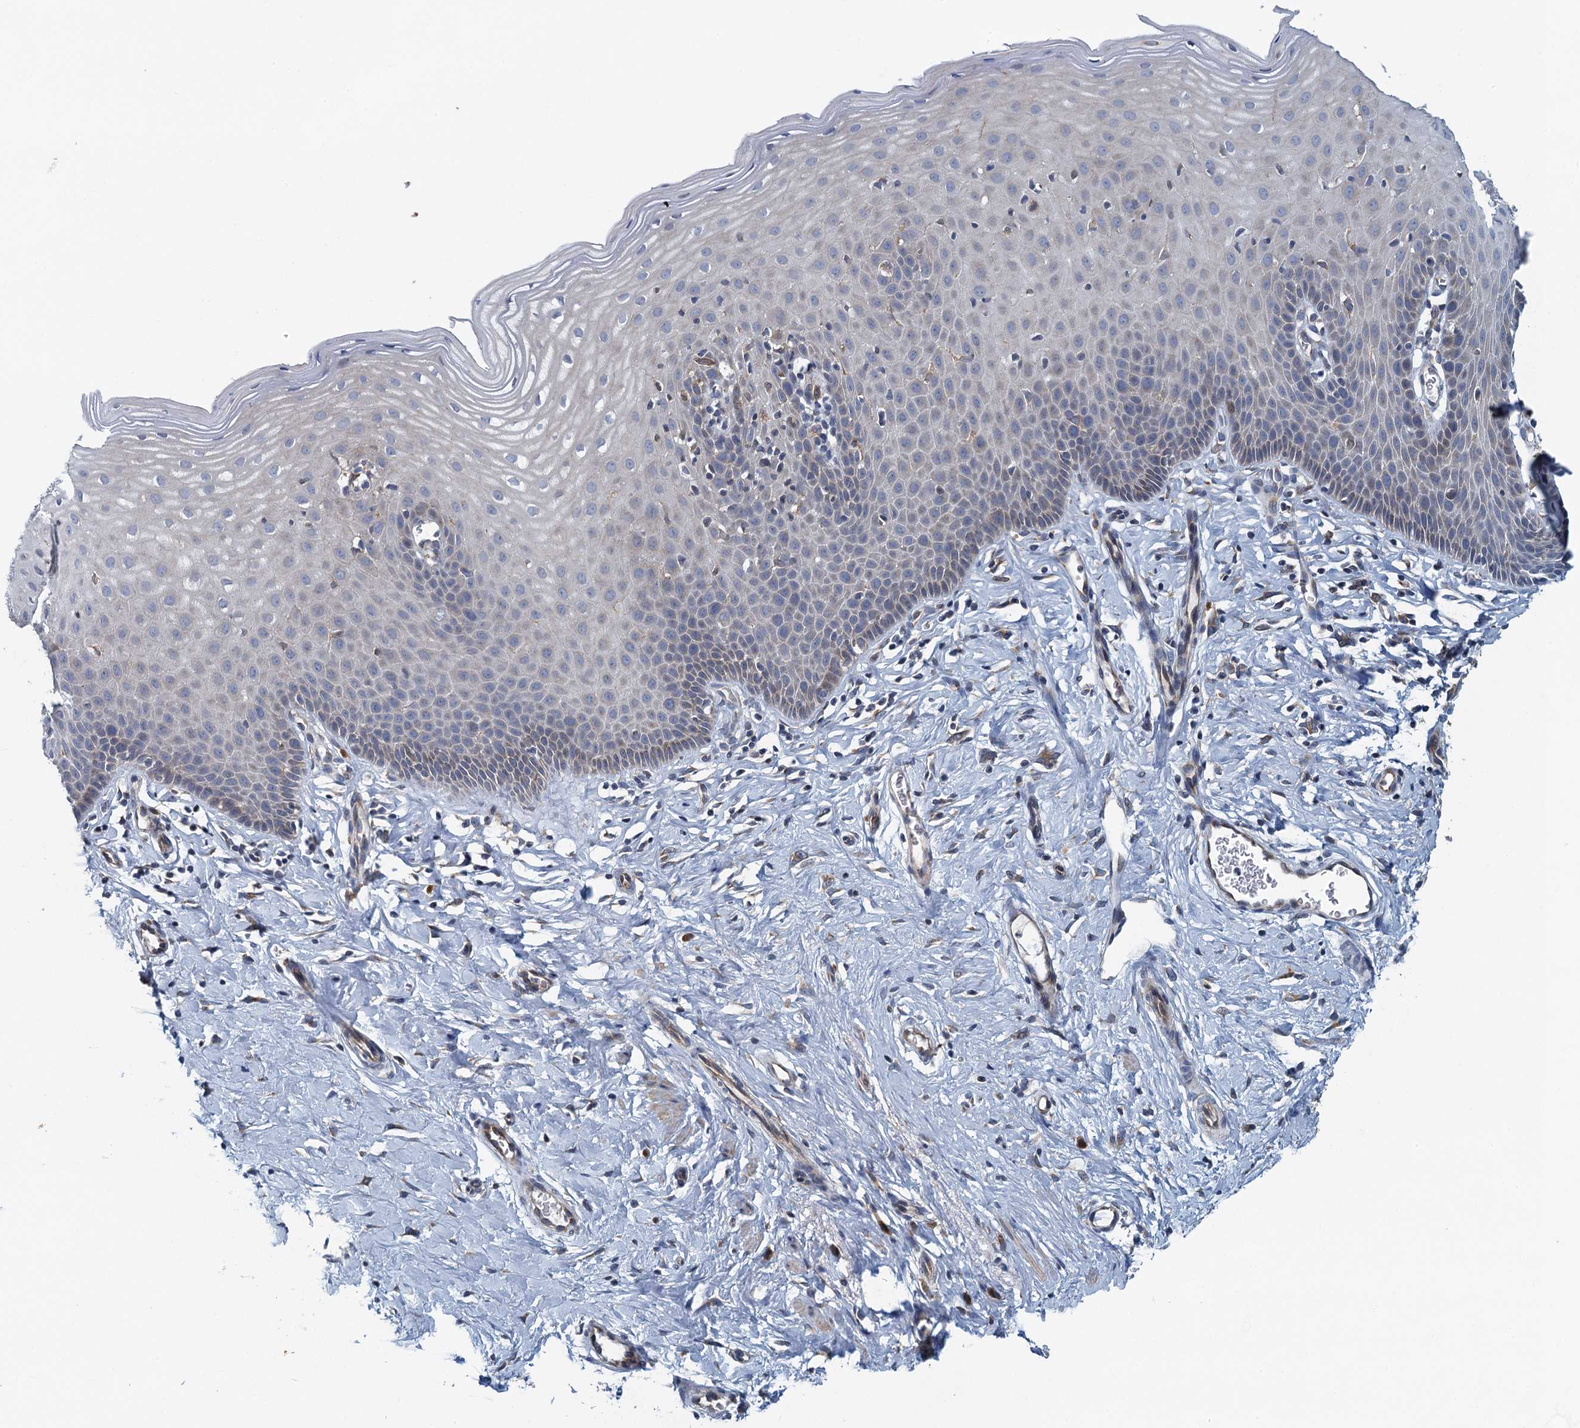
{"staining": {"intensity": "weak", "quantity": "<25%", "location": "cytoplasmic/membranous"}, "tissue": "cervix", "cell_type": "Squamous epithelial cells", "image_type": "normal", "snomed": [{"axis": "morphology", "description": "Normal tissue, NOS"}, {"axis": "topography", "description": "Cervix"}], "caption": "Immunohistochemical staining of normal human cervix reveals no significant staining in squamous epithelial cells.", "gene": "ALG2", "patient": {"sex": "female", "age": 36}}